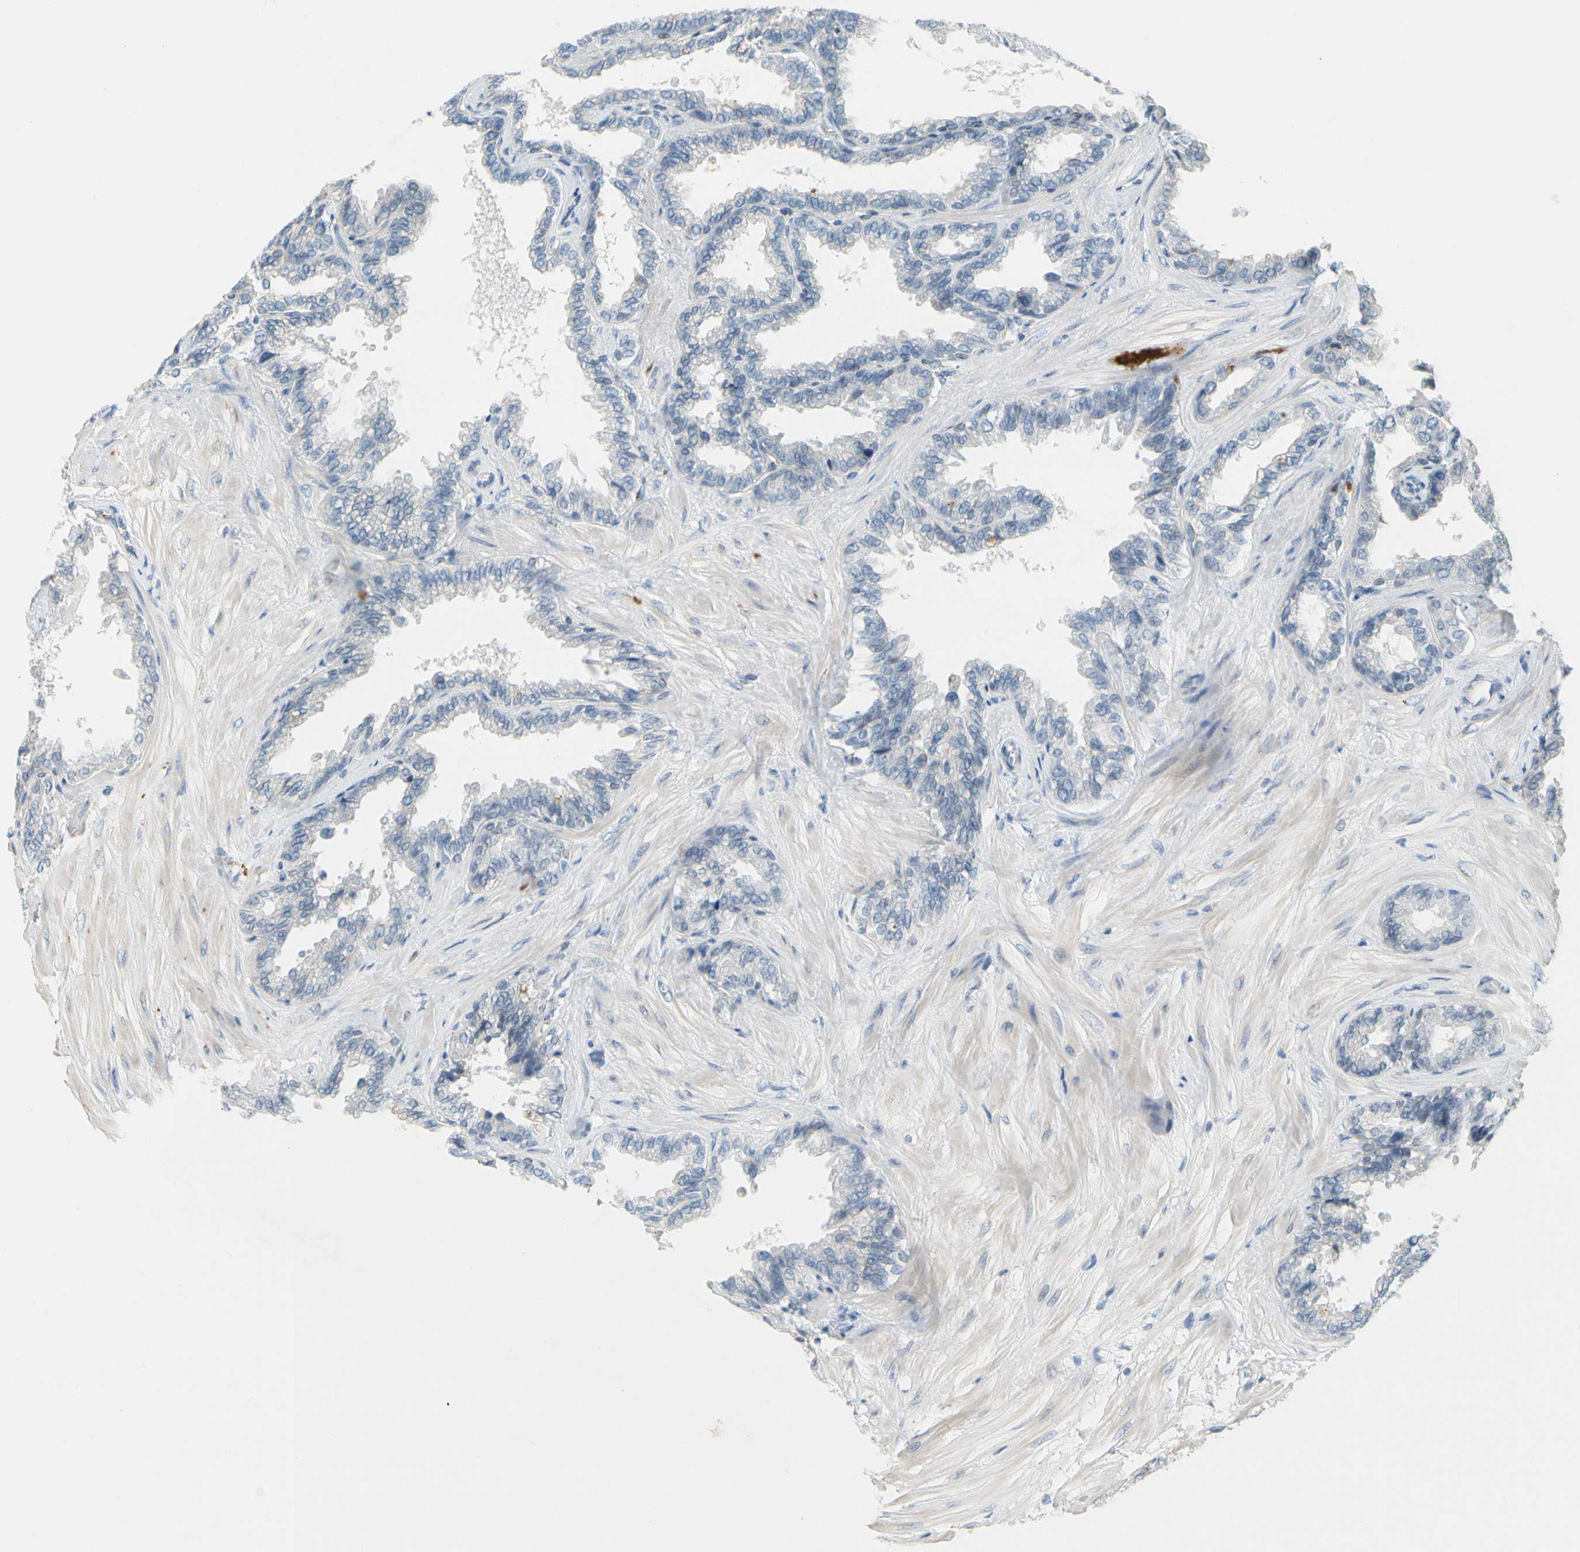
{"staining": {"intensity": "weak", "quantity": "<25%", "location": "cytoplasmic/membranous"}, "tissue": "seminal vesicle", "cell_type": "Glandular cells", "image_type": "normal", "snomed": [{"axis": "morphology", "description": "Normal tissue, NOS"}, {"axis": "topography", "description": "Seminal veicle"}], "caption": "Photomicrograph shows no protein positivity in glandular cells of unremarkable seminal vesicle.", "gene": "CNDP1", "patient": {"sex": "male", "age": 46}}